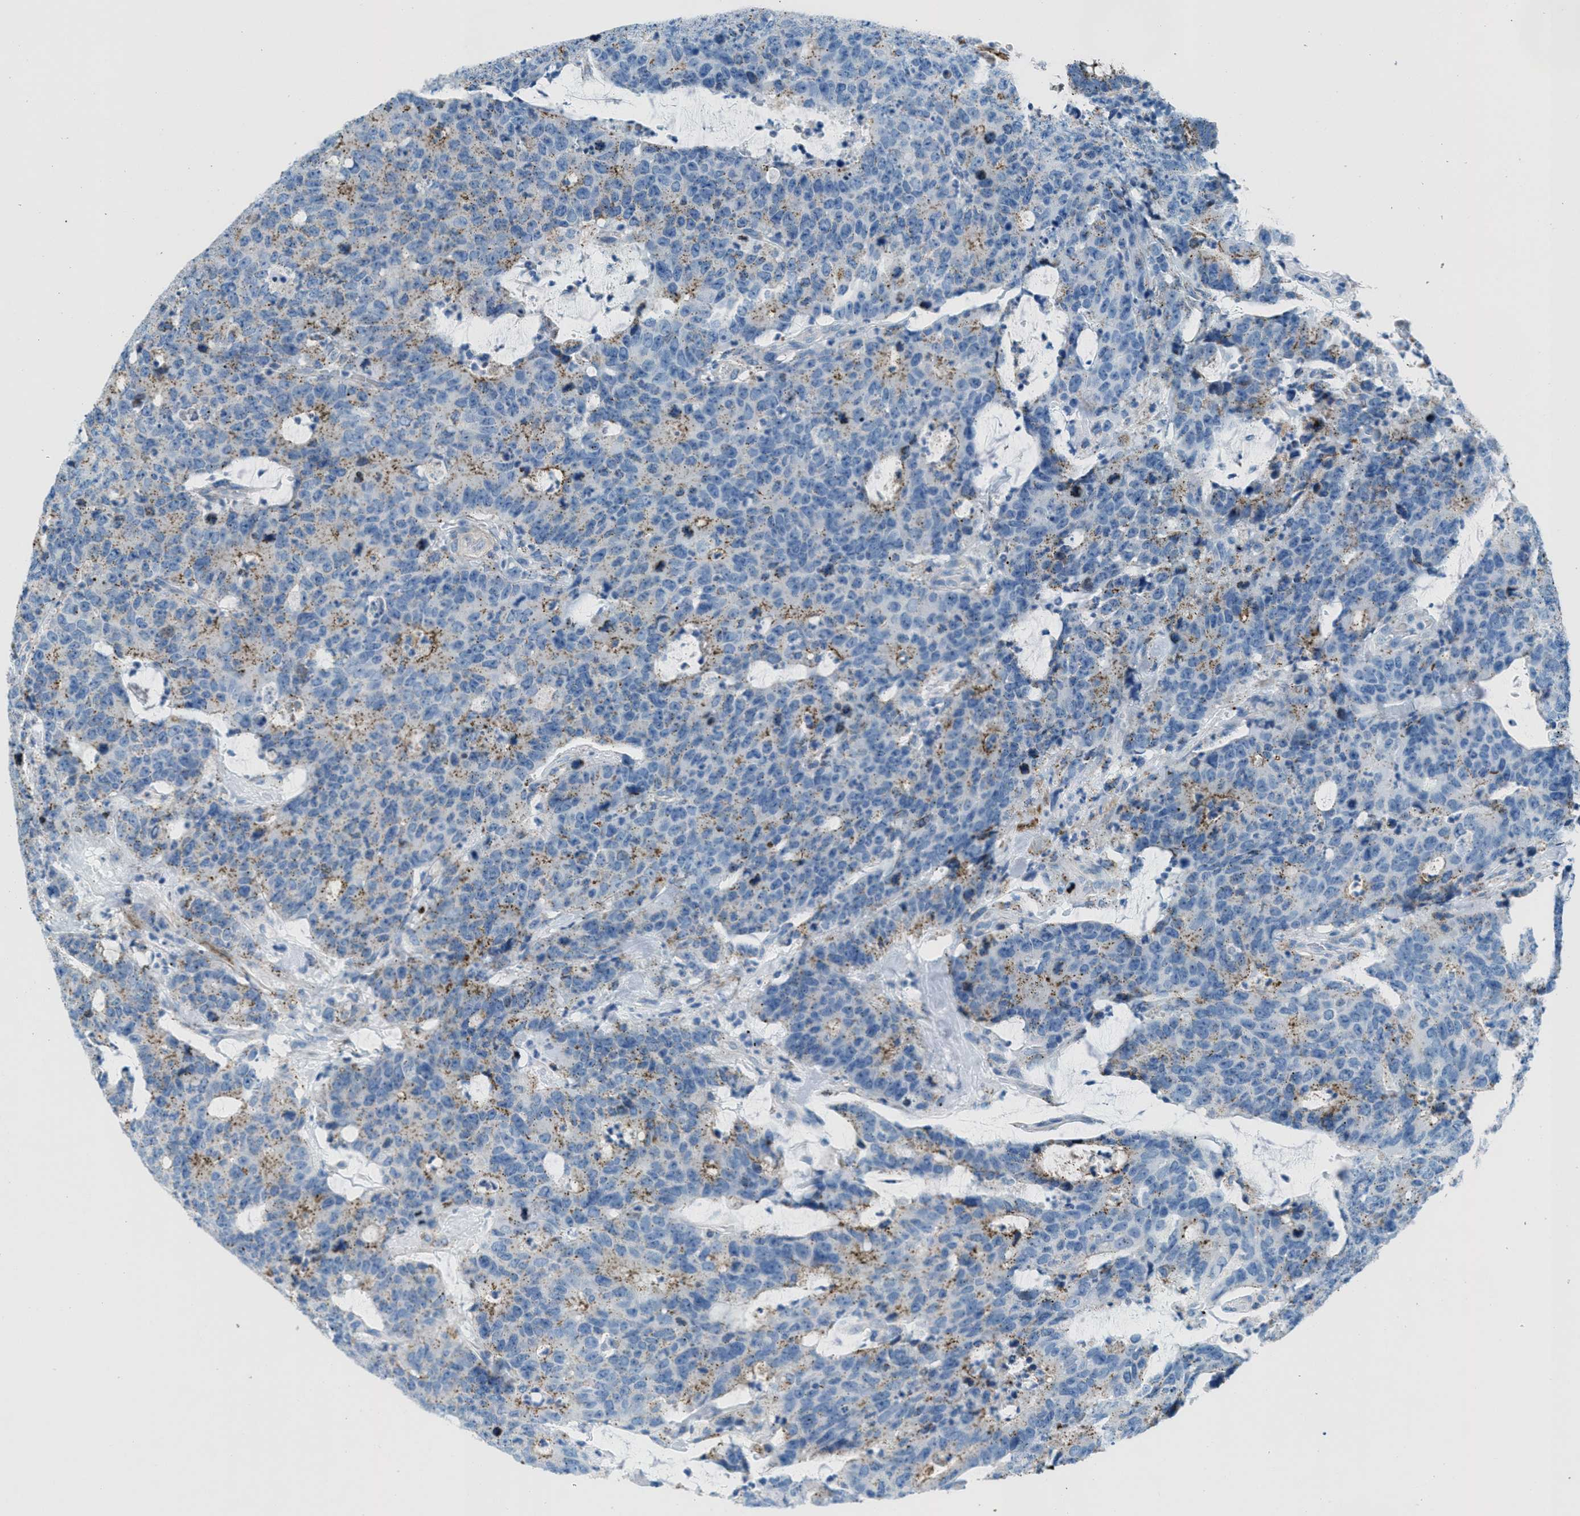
{"staining": {"intensity": "moderate", "quantity": "25%-75%", "location": "cytoplasmic/membranous"}, "tissue": "colorectal cancer", "cell_type": "Tumor cells", "image_type": "cancer", "snomed": [{"axis": "morphology", "description": "Adenocarcinoma, NOS"}, {"axis": "topography", "description": "Colon"}], "caption": "DAB (3,3'-diaminobenzidine) immunohistochemical staining of human adenocarcinoma (colorectal) shows moderate cytoplasmic/membranous protein positivity in about 25%-75% of tumor cells.", "gene": "MFSD13A", "patient": {"sex": "female", "age": 86}}